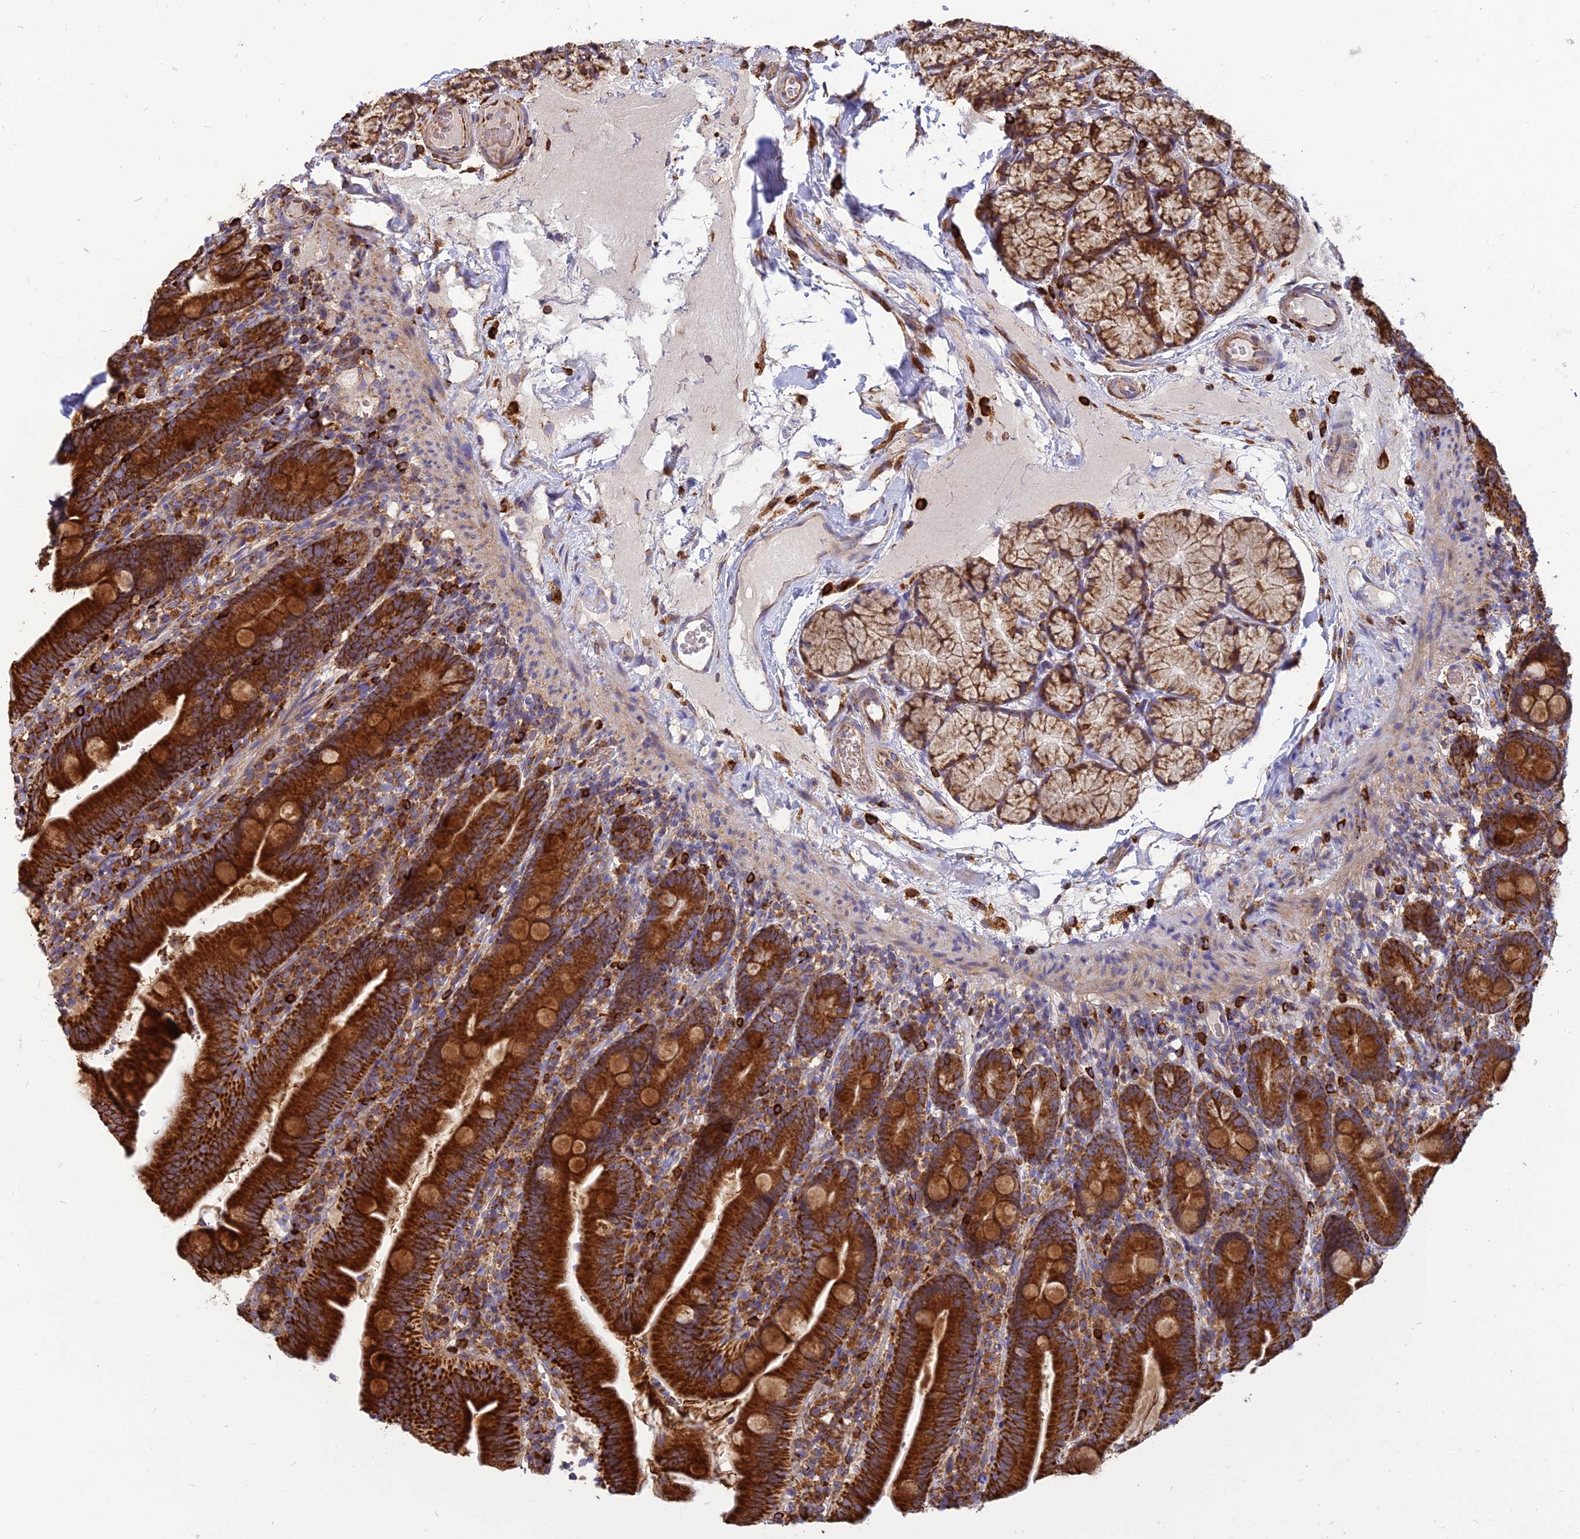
{"staining": {"intensity": "strong", "quantity": ">75%", "location": "cytoplasmic/membranous"}, "tissue": "duodenum", "cell_type": "Glandular cells", "image_type": "normal", "snomed": [{"axis": "morphology", "description": "Normal tissue, NOS"}, {"axis": "topography", "description": "Duodenum"}], "caption": "Immunohistochemical staining of unremarkable duodenum displays high levels of strong cytoplasmic/membranous positivity in approximately >75% of glandular cells.", "gene": "THUMPD2", "patient": {"sex": "female", "age": 67}}